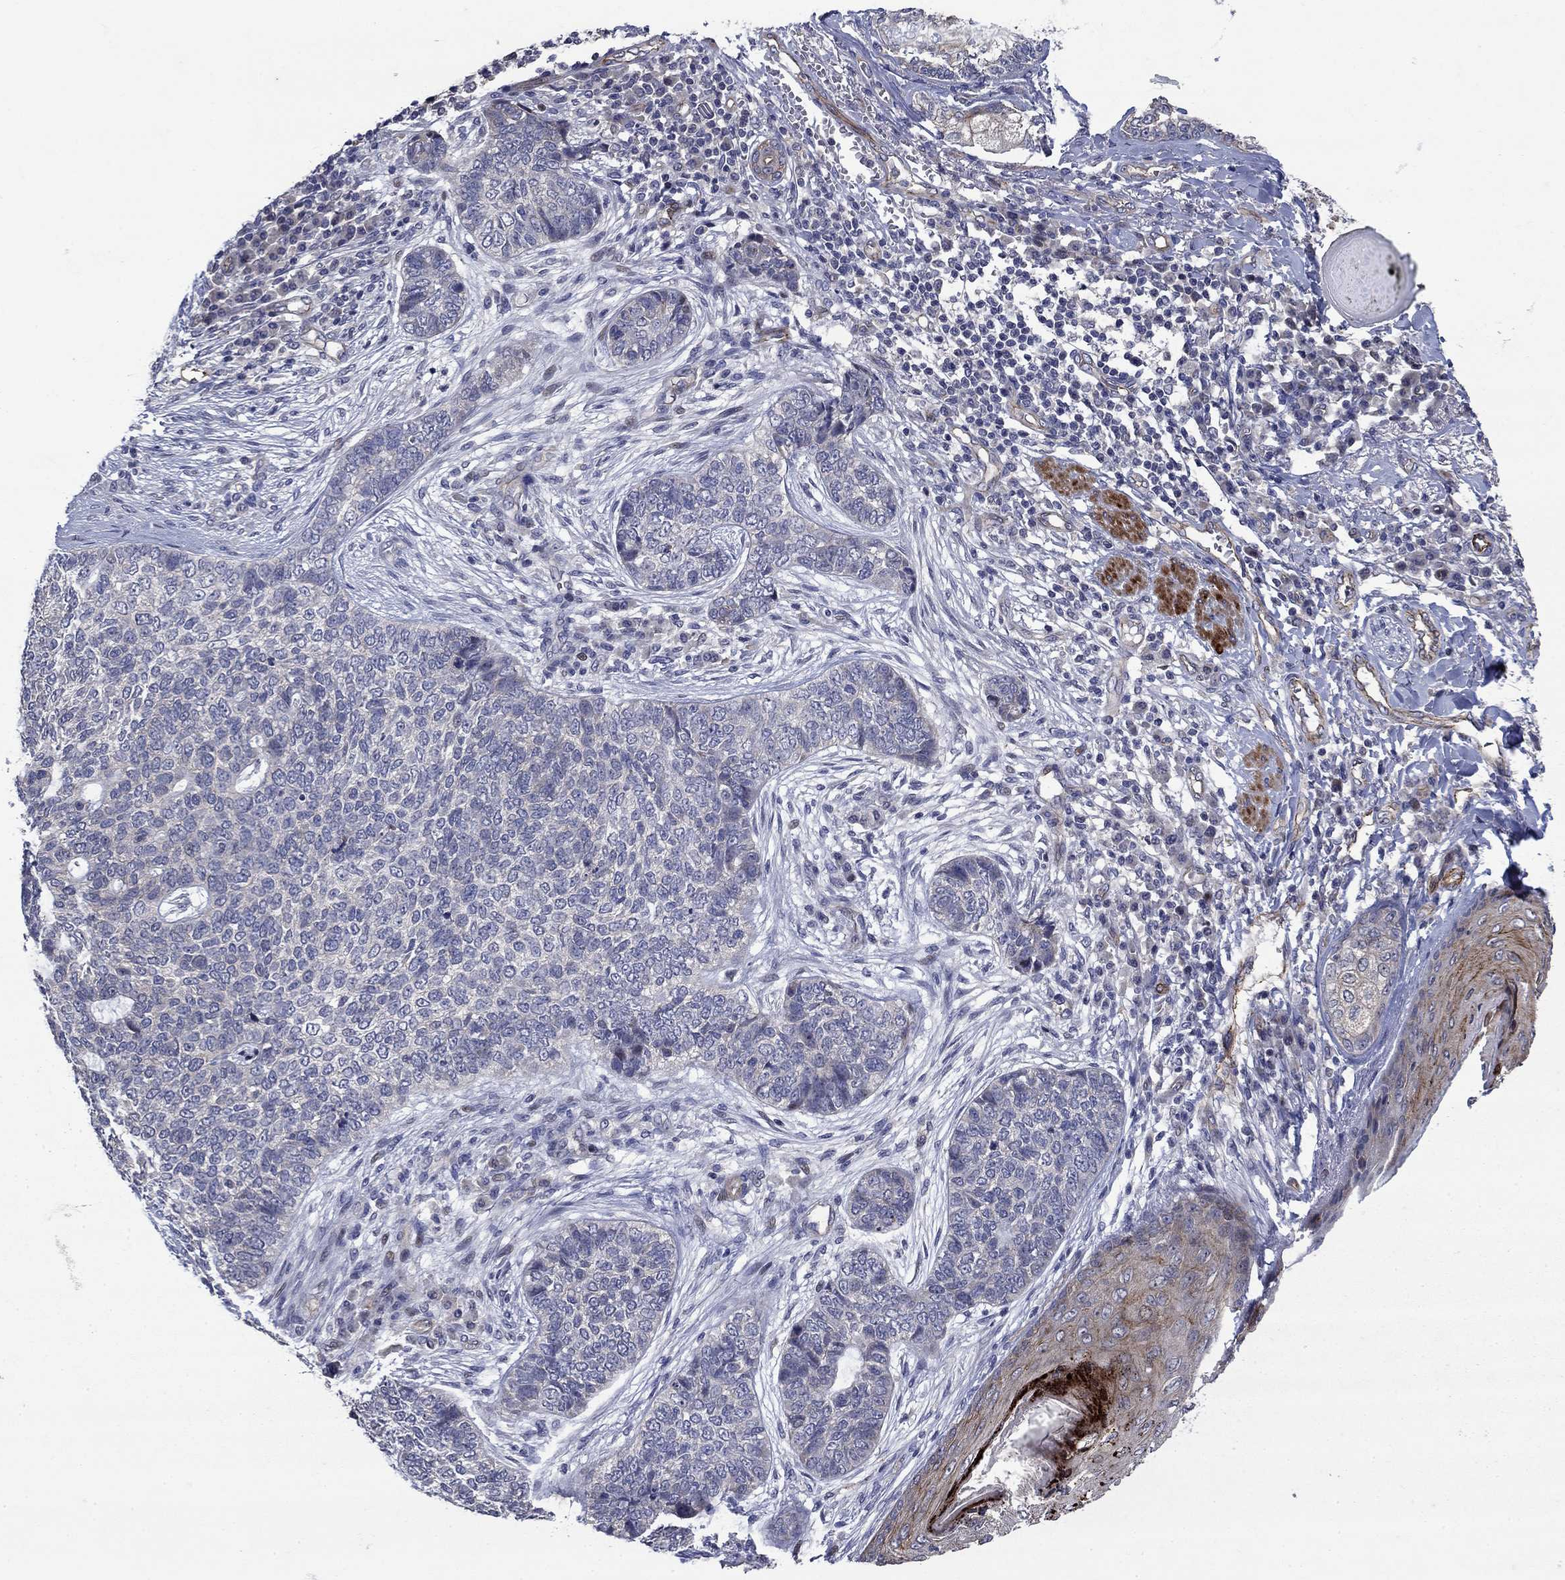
{"staining": {"intensity": "negative", "quantity": "none", "location": "none"}, "tissue": "skin cancer", "cell_type": "Tumor cells", "image_type": "cancer", "snomed": [{"axis": "morphology", "description": "Basal cell carcinoma"}, {"axis": "topography", "description": "Skin"}], "caption": "IHC of human basal cell carcinoma (skin) shows no staining in tumor cells.", "gene": "SLC7A1", "patient": {"sex": "female", "age": 69}}